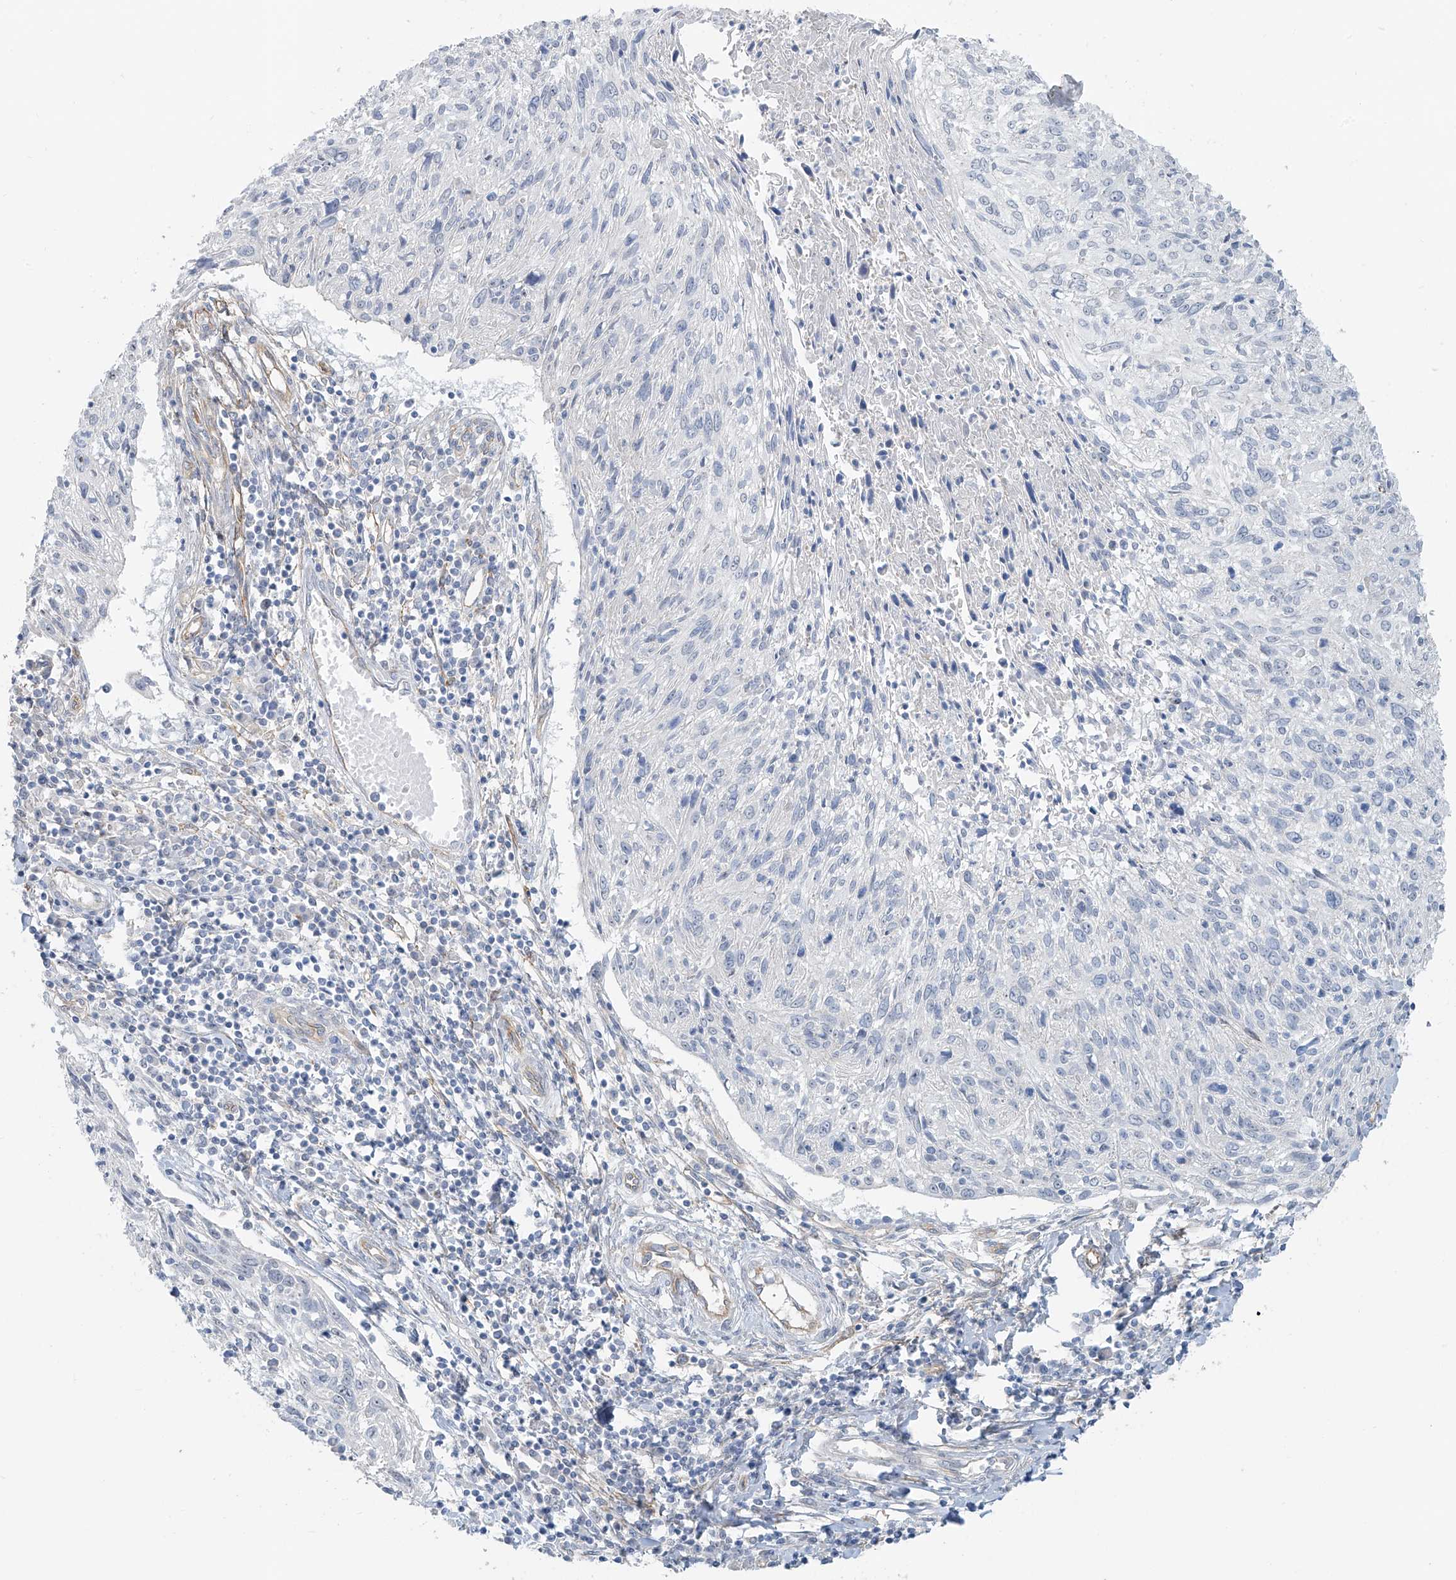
{"staining": {"intensity": "negative", "quantity": "none", "location": "none"}, "tissue": "cervical cancer", "cell_type": "Tumor cells", "image_type": "cancer", "snomed": [{"axis": "morphology", "description": "Squamous cell carcinoma, NOS"}, {"axis": "topography", "description": "Cervix"}], "caption": "Immunohistochemistry image of cervical cancer (squamous cell carcinoma) stained for a protein (brown), which shows no staining in tumor cells. (Stains: DAB (3,3'-diaminobenzidine) immunohistochemistry with hematoxylin counter stain, Microscopy: brightfield microscopy at high magnification).", "gene": "TUBE1", "patient": {"sex": "female", "age": 51}}